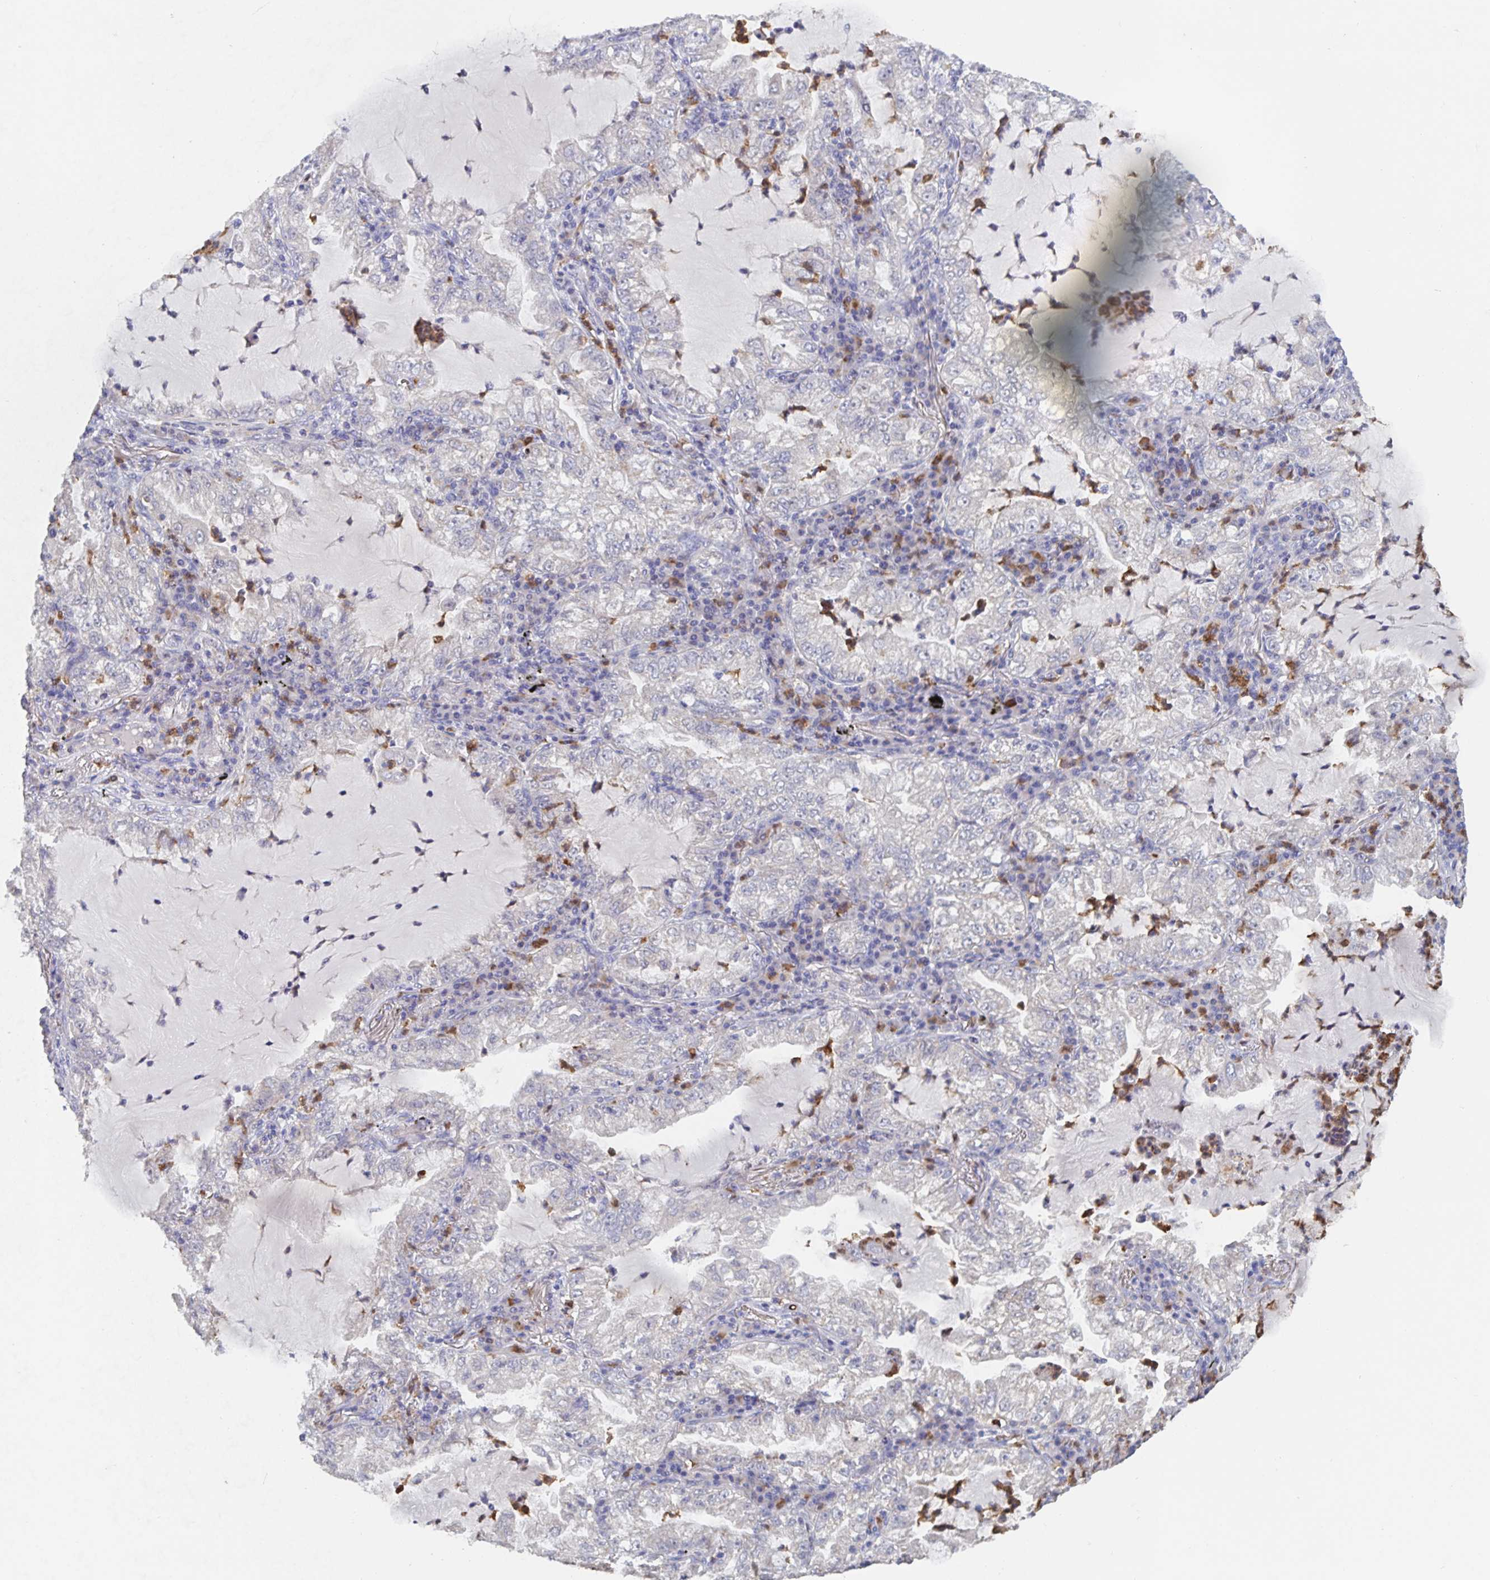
{"staining": {"intensity": "negative", "quantity": "none", "location": "none"}, "tissue": "lung cancer", "cell_type": "Tumor cells", "image_type": "cancer", "snomed": [{"axis": "morphology", "description": "Adenocarcinoma, NOS"}, {"axis": "topography", "description": "Lung"}], "caption": "The histopathology image displays no staining of tumor cells in adenocarcinoma (lung).", "gene": "CDC42BPG", "patient": {"sex": "female", "age": 73}}